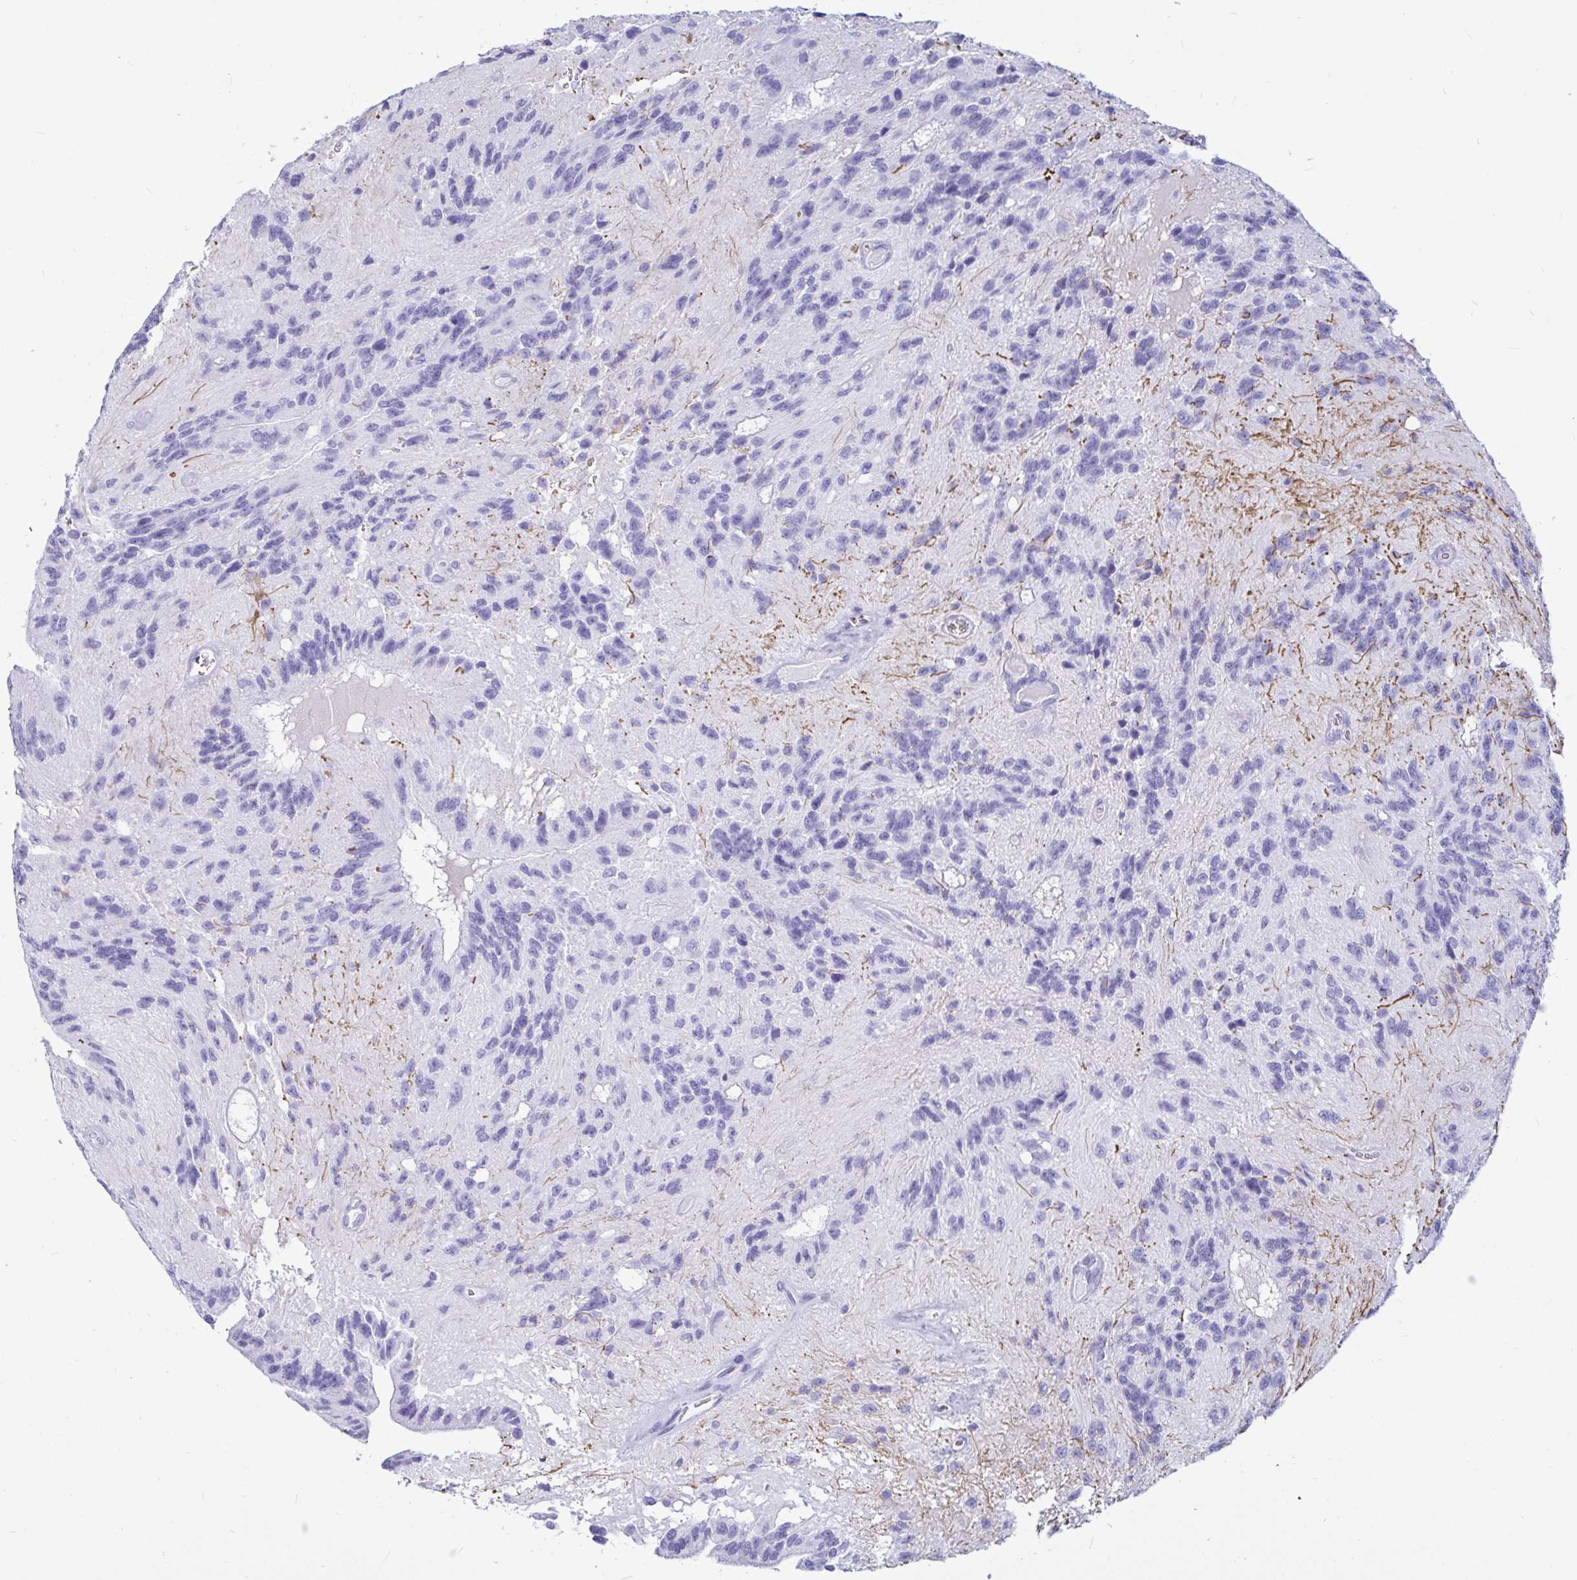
{"staining": {"intensity": "negative", "quantity": "none", "location": "none"}, "tissue": "glioma", "cell_type": "Tumor cells", "image_type": "cancer", "snomed": [{"axis": "morphology", "description": "Glioma, malignant, Low grade"}, {"axis": "topography", "description": "Brain"}], "caption": "Immunohistochemical staining of human glioma reveals no significant positivity in tumor cells.", "gene": "OR5J2", "patient": {"sex": "male", "age": 31}}